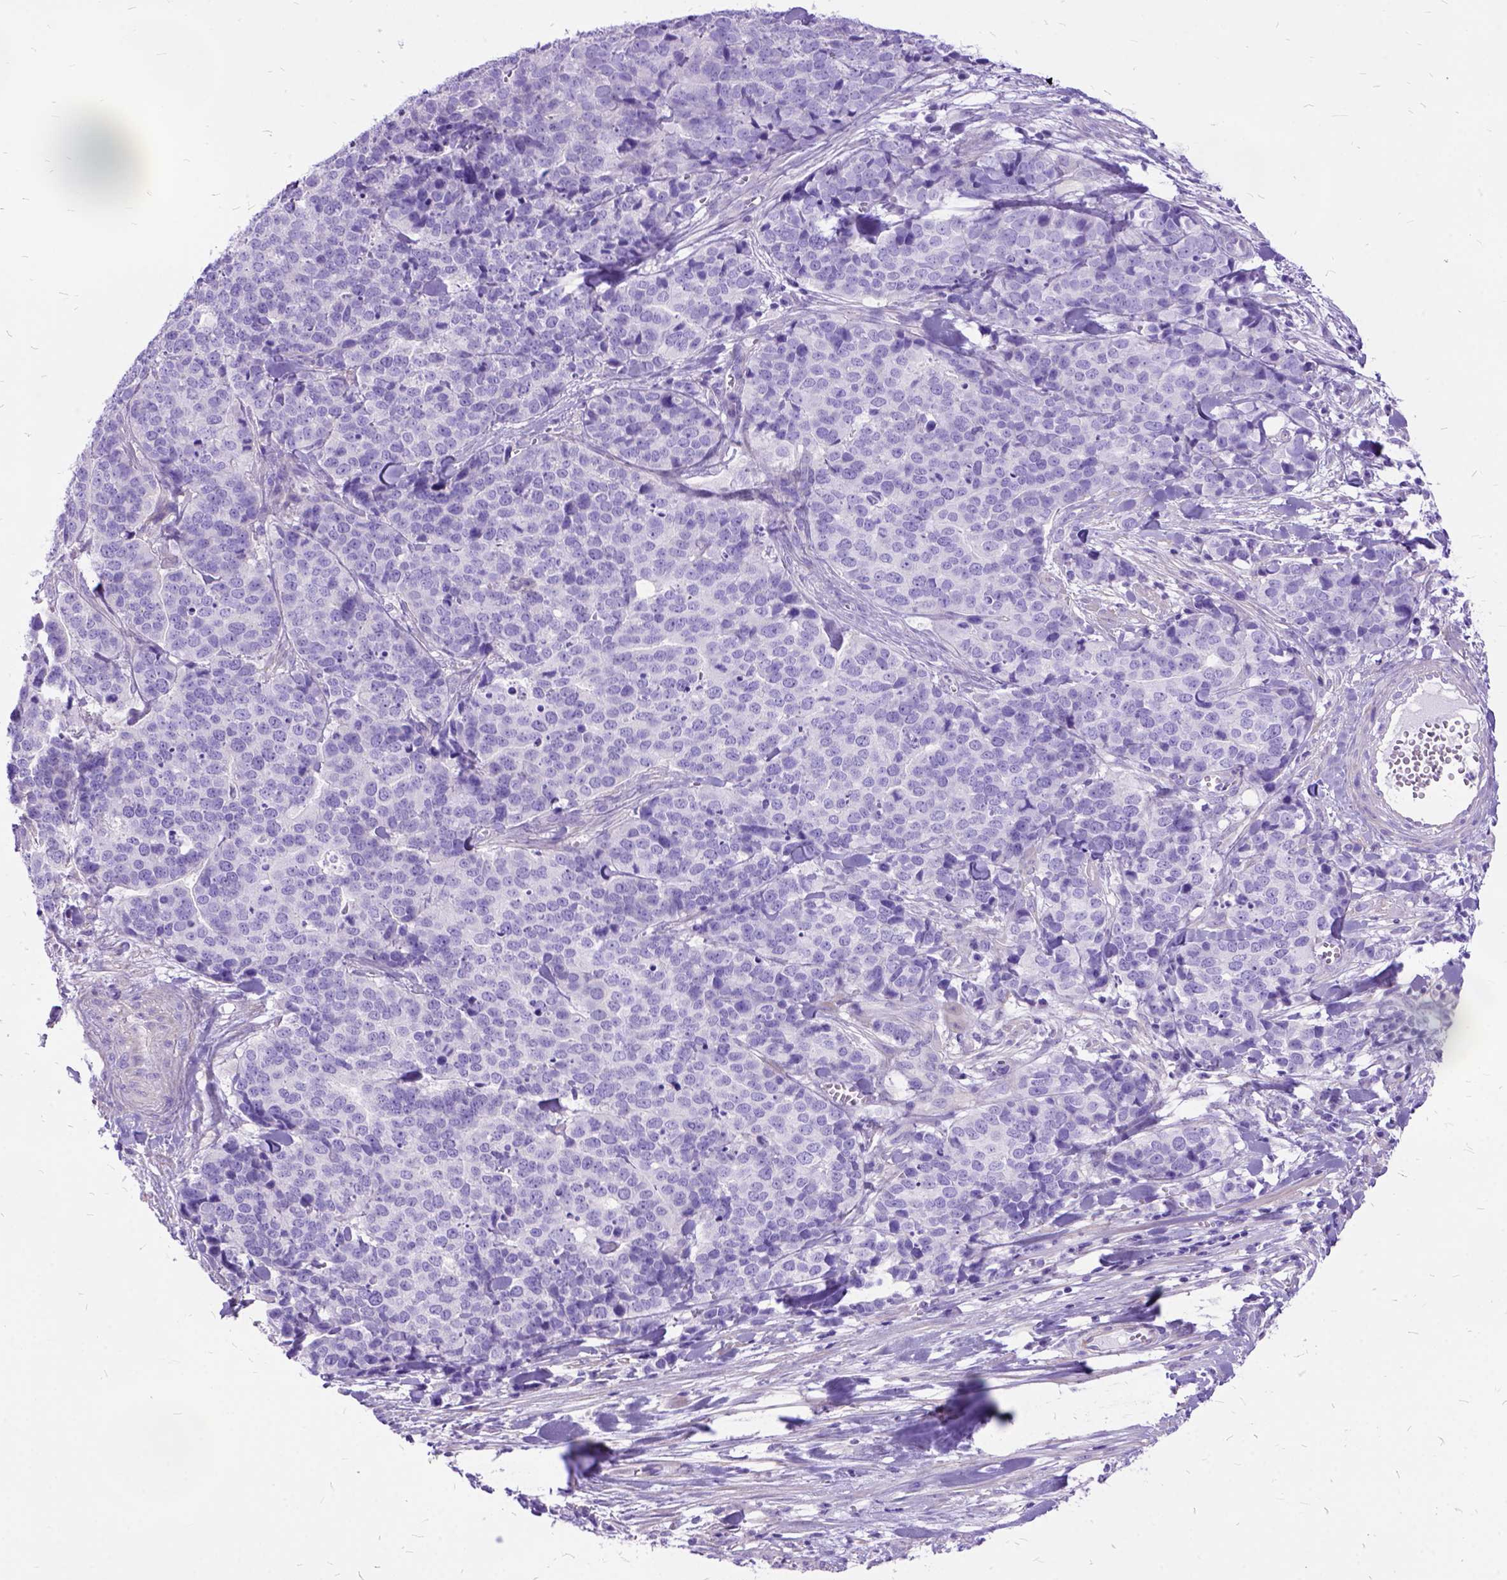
{"staining": {"intensity": "negative", "quantity": "none", "location": "none"}, "tissue": "ovarian cancer", "cell_type": "Tumor cells", "image_type": "cancer", "snomed": [{"axis": "morphology", "description": "Carcinoma, endometroid"}, {"axis": "topography", "description": "Ovary"}], "caption": "An image of human ovarian endometroid carcinoma is negative for staining in tumor cells. The staining was performed using DAB to visualize the protein expression in brown, while the nuclei were stained in blue with hematoxylin (Magnification: 20x).", "gene": "ARL9", "patient": {"sex": "female", "age": 65}}